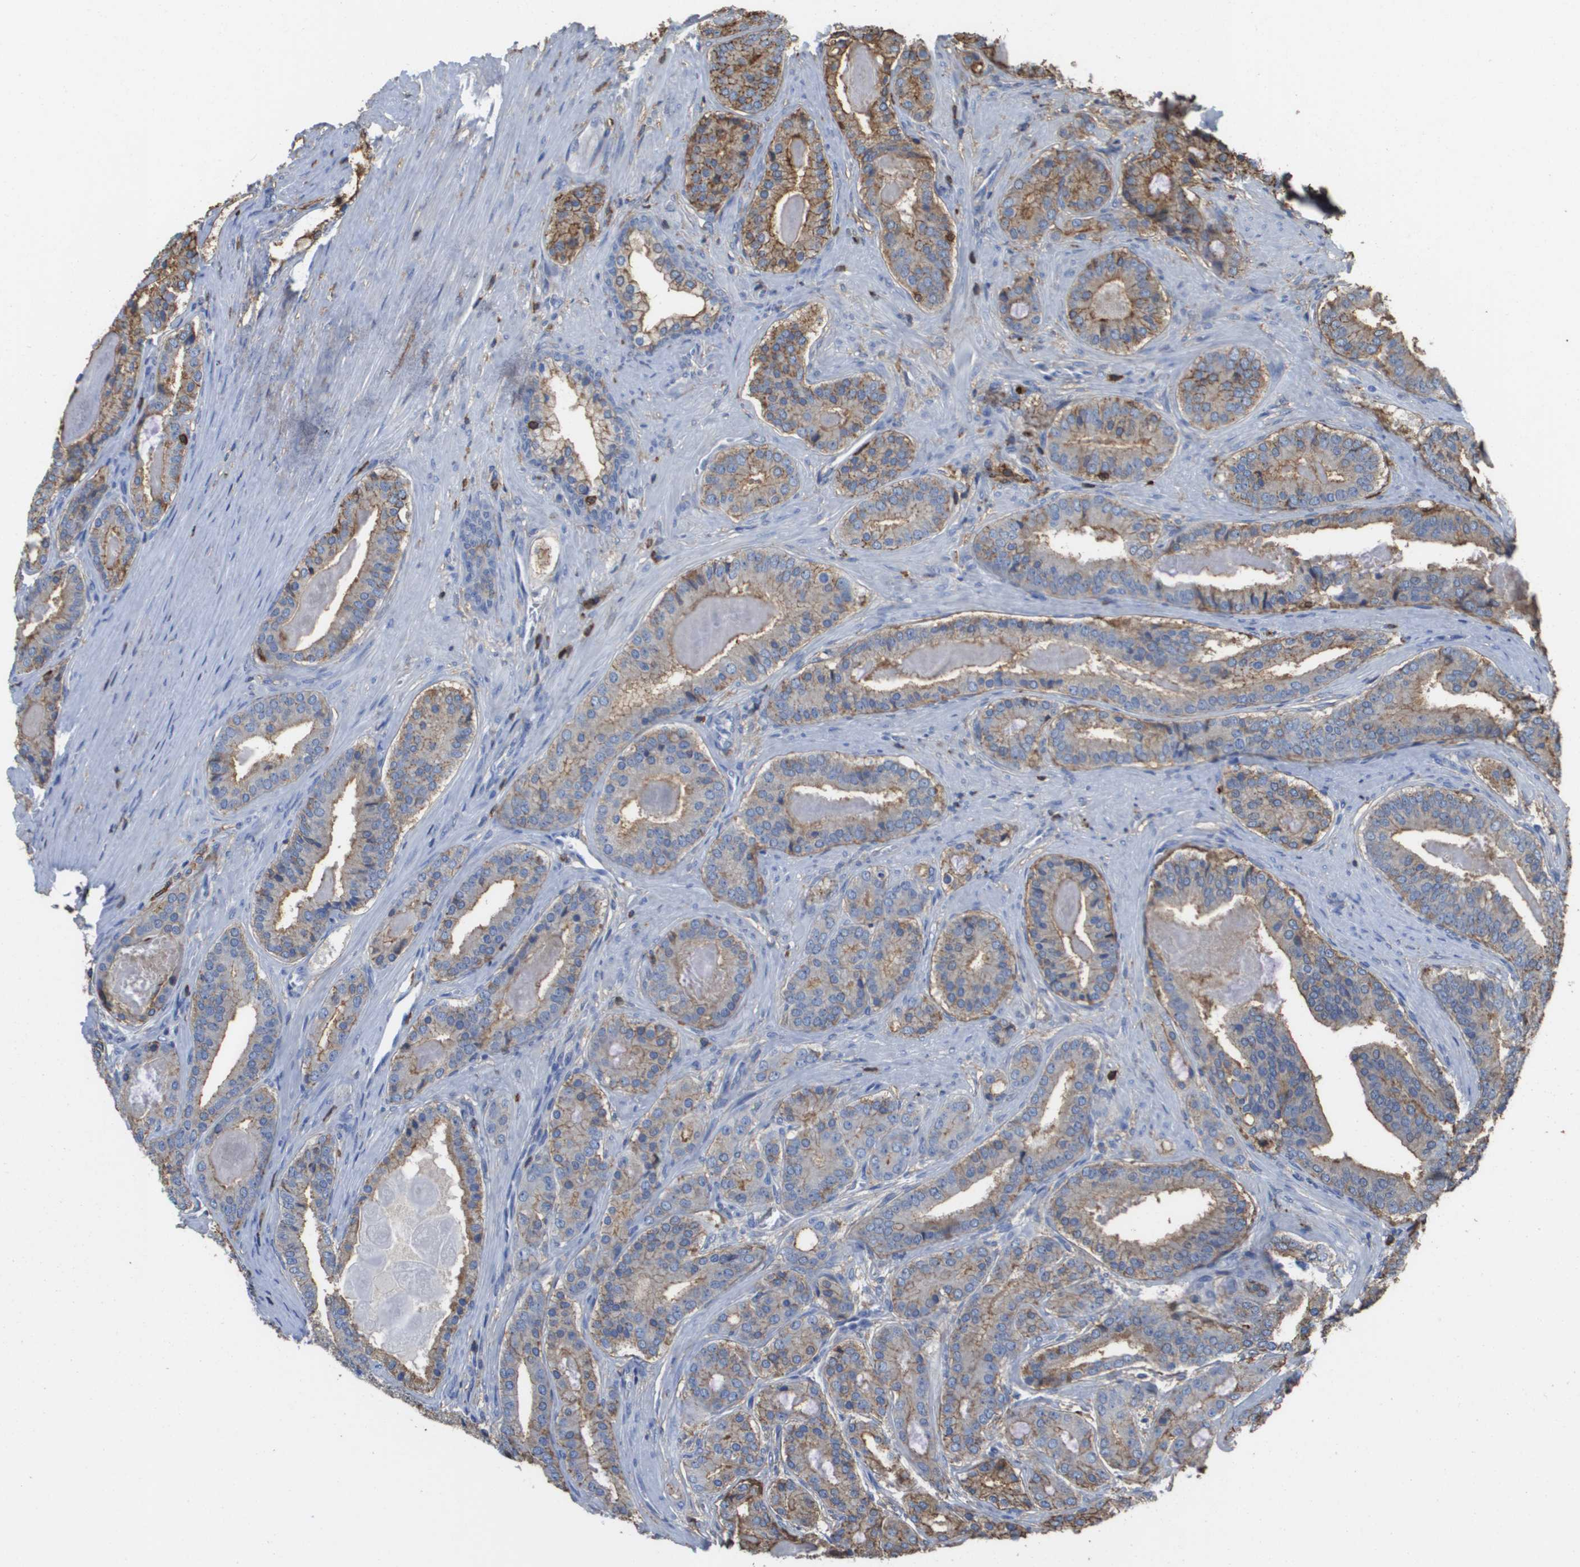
{"staining": {"intensity": "weak", "quantity": "25%-75%", "location": "cytoplasmic/membranous"}, "tissue": "prostate cancer", "cell_type": "Tumor cells", "image_type": "cancer", "snomed": [{"axis": "morphology", "description": "Adenocarcinoma, High grade"}, {"axis": "topography", "description": "Prostate"}], "caption": "High-power microscopy captured an IHC image of prostate high-grade adenocarcinoma, revealing weak cytoplasmic/membranous staining in approximately 25%-75% of tumor cells.", "gene": "PASK", "patient": {"sex": "male", "age": 60}}